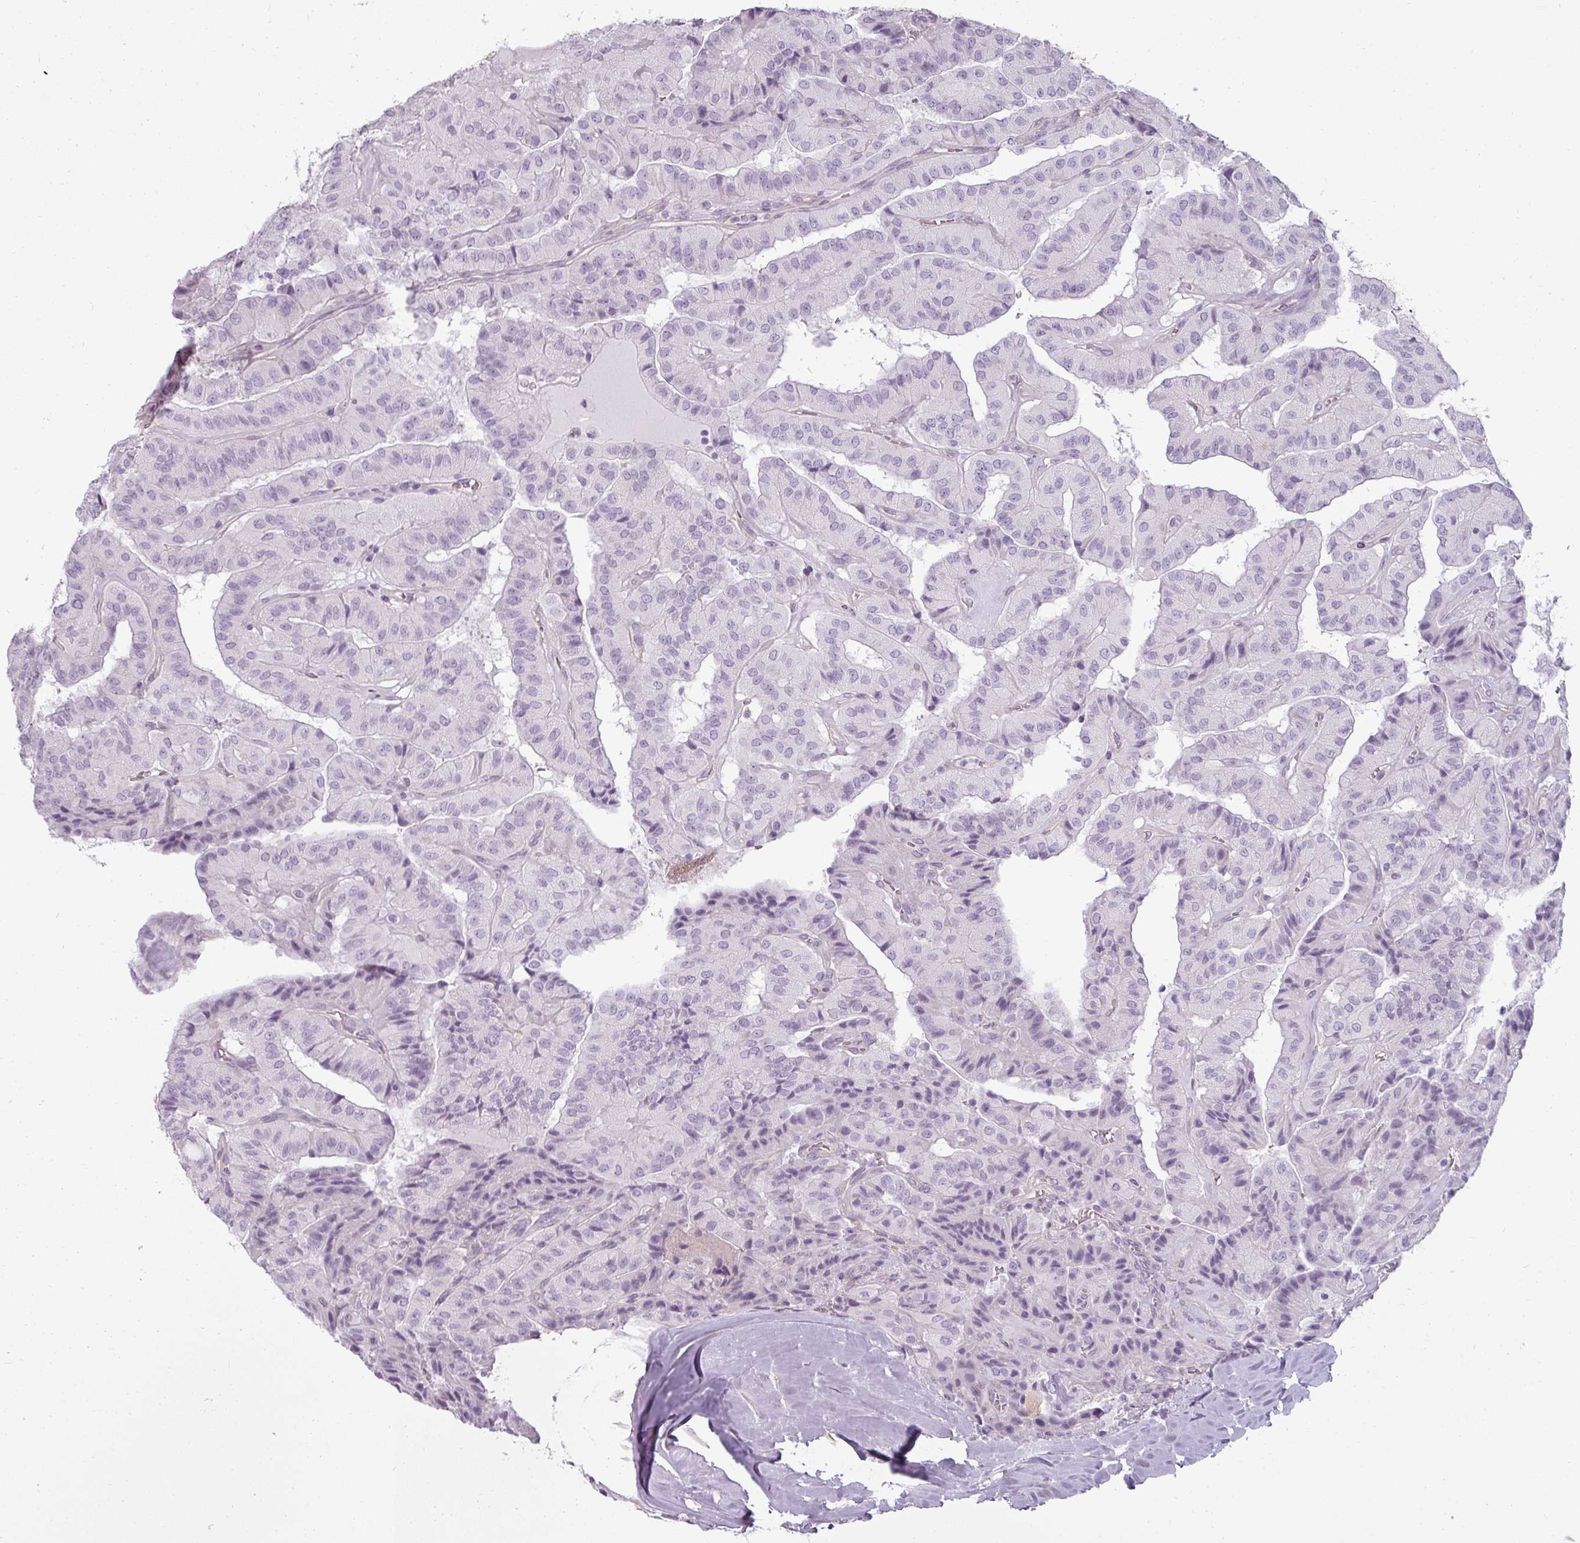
{"staining": {"intensity": "negative", "quantity": "none", "location": "none"}, "tissue": "thyroid cancer", "cell_type": "Tumor cells", "image_type": "cancer", "snomed": [{"axis": "morphology", "description": "Normal tissue, NOS"}, {"axis": "morphology", "description": "Papillary adenocarcinoma, NOS"}, {"axis": "topography", "description": "Thyroid gland"}], "caption": "This histopathology image is of papillary adenocarcinoma (thyroid) stained with IHC to label a protein in brown with the nuclei are counter-stained blue. There is no staining in tumor cells. (Stains: DAB (3,3'-diaminobenzidine) IHC with hematoxylin counter stain, Microscopy: brightfield microscopy at high magnification).", "gene": "ASB1", "patient": {"sex": "female", "age": 59}}